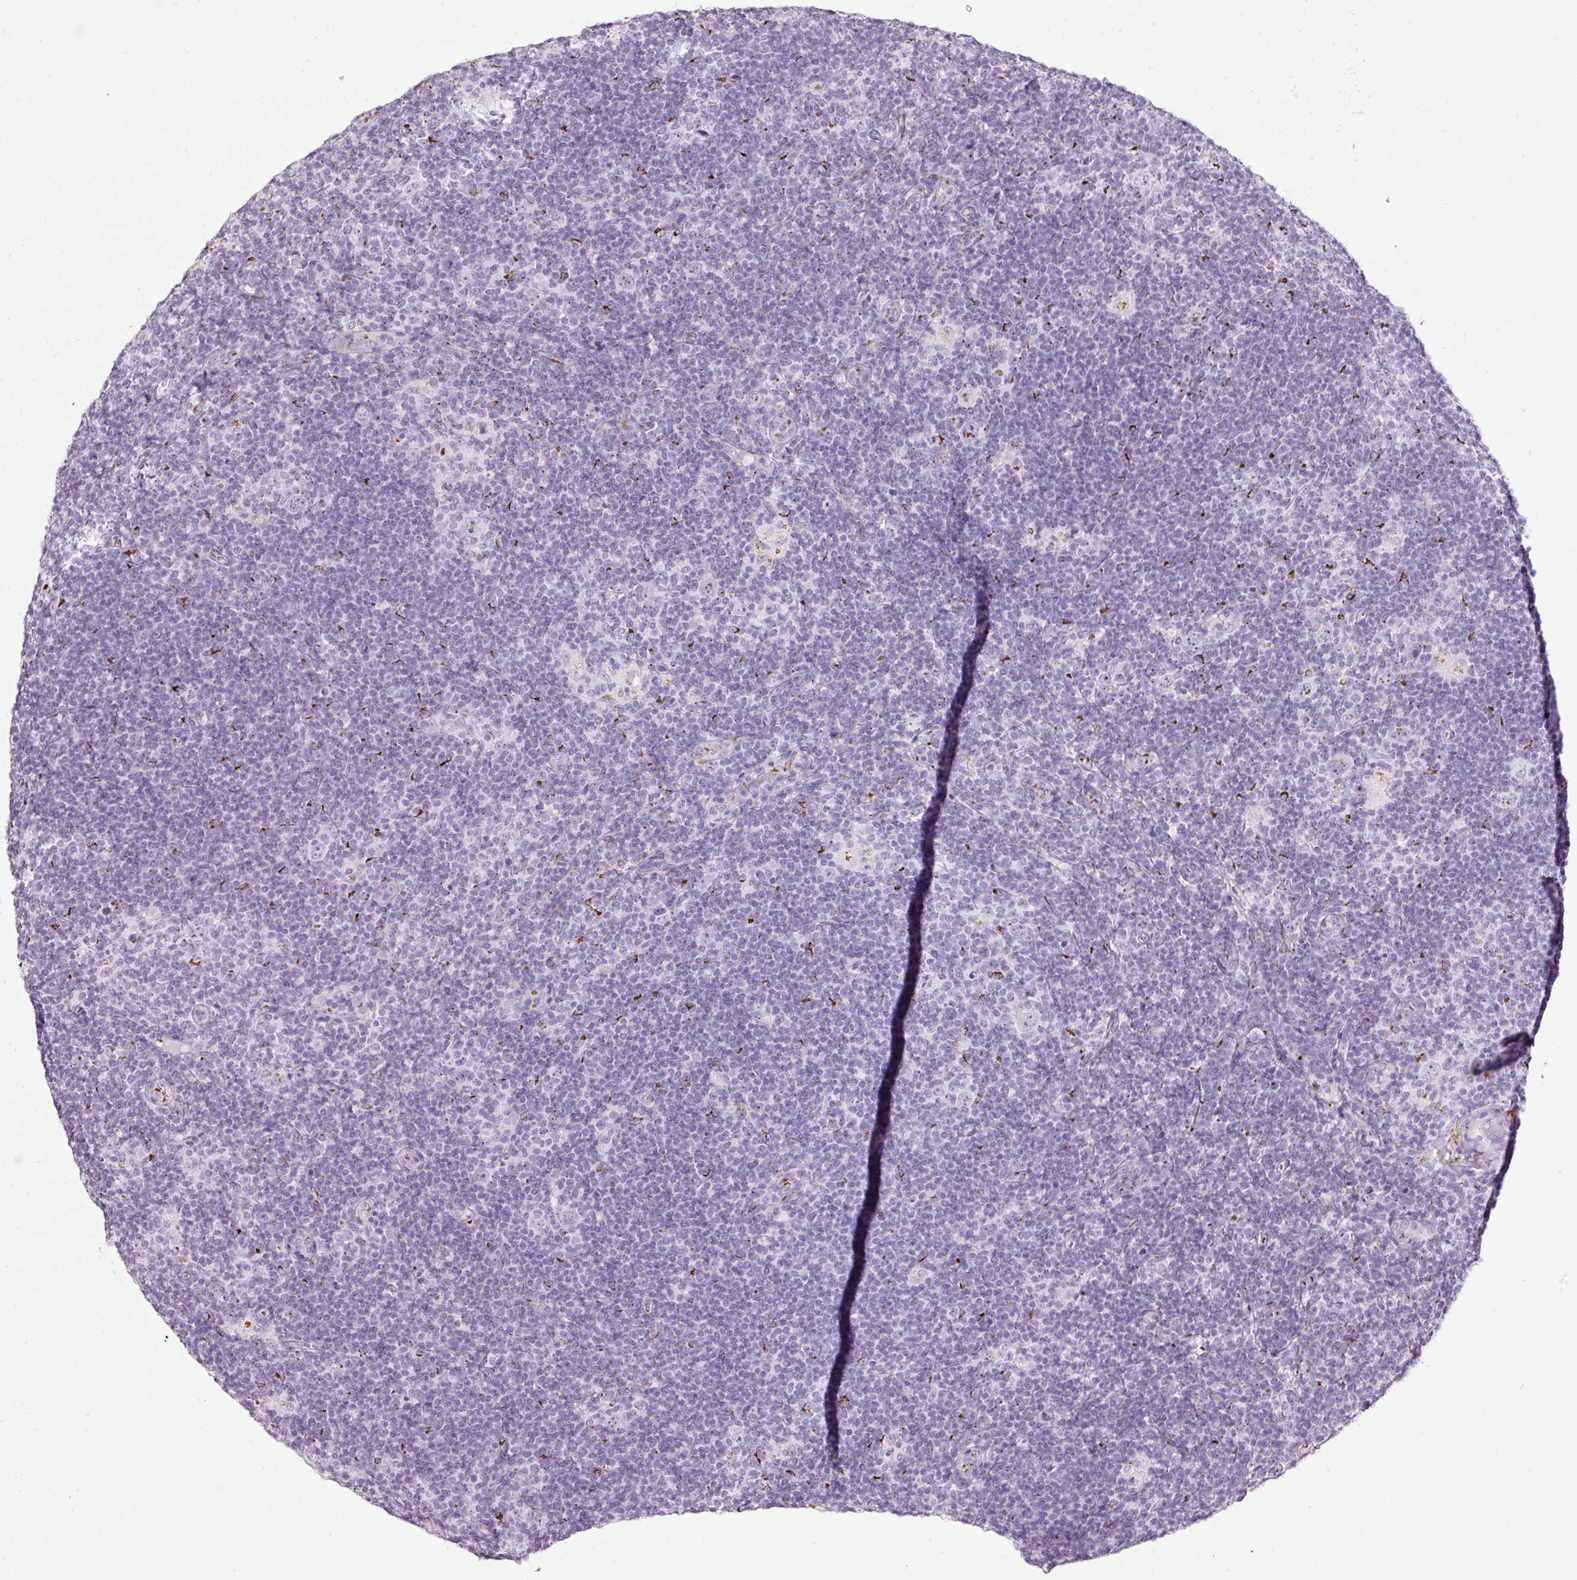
{"staining": {"intensity": "negative", "quantity": "none", "location": "none"}, "tissue": "lymphoma", "cell_type": "Tumor cells", "image_type": "cancer", "snomed": [{"axis": "morphology", "description": "Hodgkin's disease, NOS"}, {"axis": "topography", "description": "Lymph node"}], "caption": "Tumor cells show no significant expression in Hodgkin's disease.", "gene": "SDF4", "patient": {"sex": "female", "age": 57}}